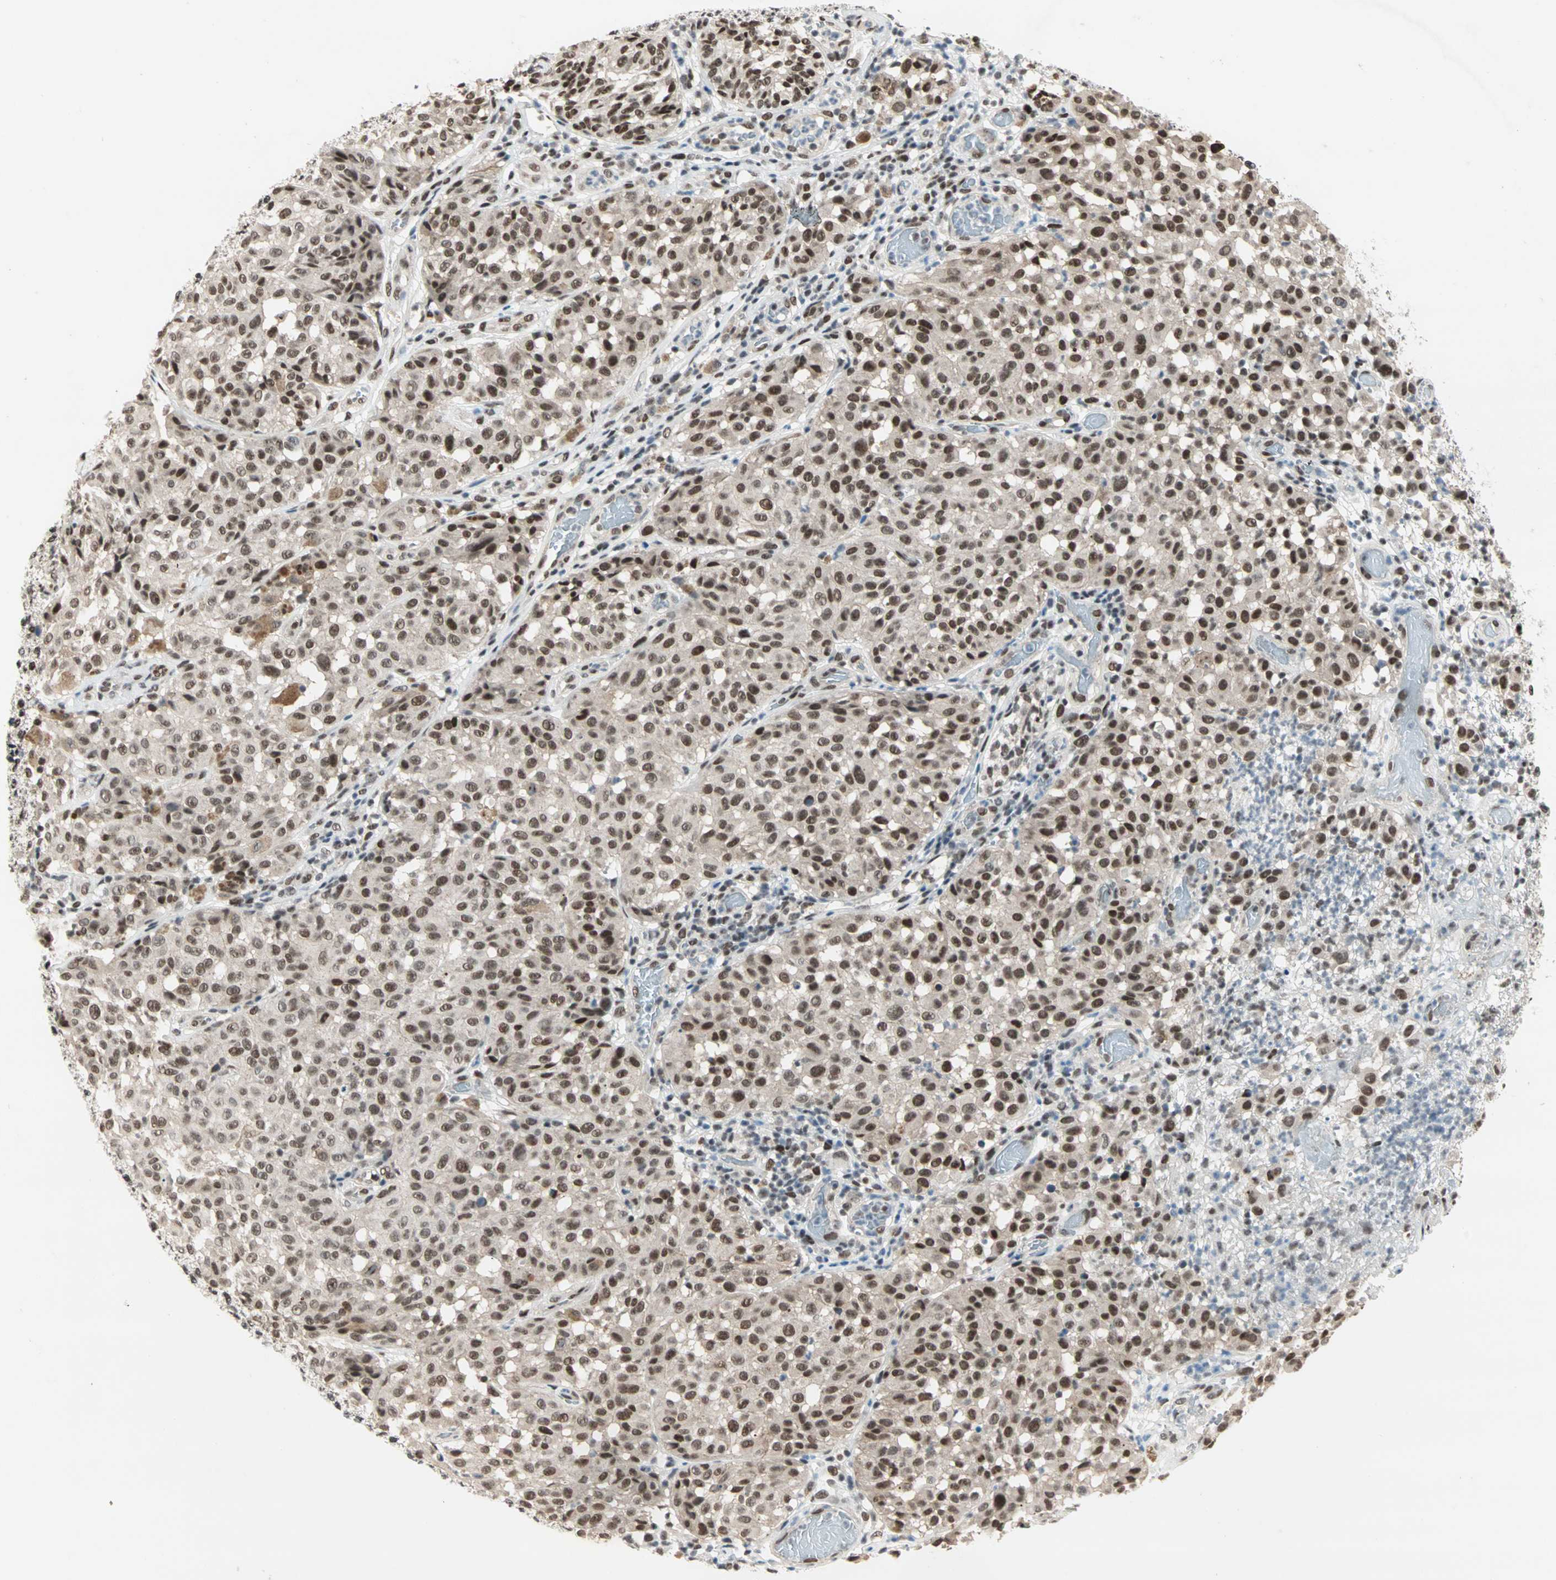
{"staining": {"intensity": "strong", "quantity": ">75%", "location": "nuclear"}, "tissue": "melanoma", "cell_type": "Tumor cells", "image_type": "cancer", "snomed": [{"axis": "morphology", "description": "Malignant melanoma, NOS"}, {"axis": "topography", "description": "Skin"}], "caption": "Melanoma stained for a protein exhibits strong nuclear positivity in tumor cells.", "gene": "BLM", "patient": {"sex": "female", "age": 46}}